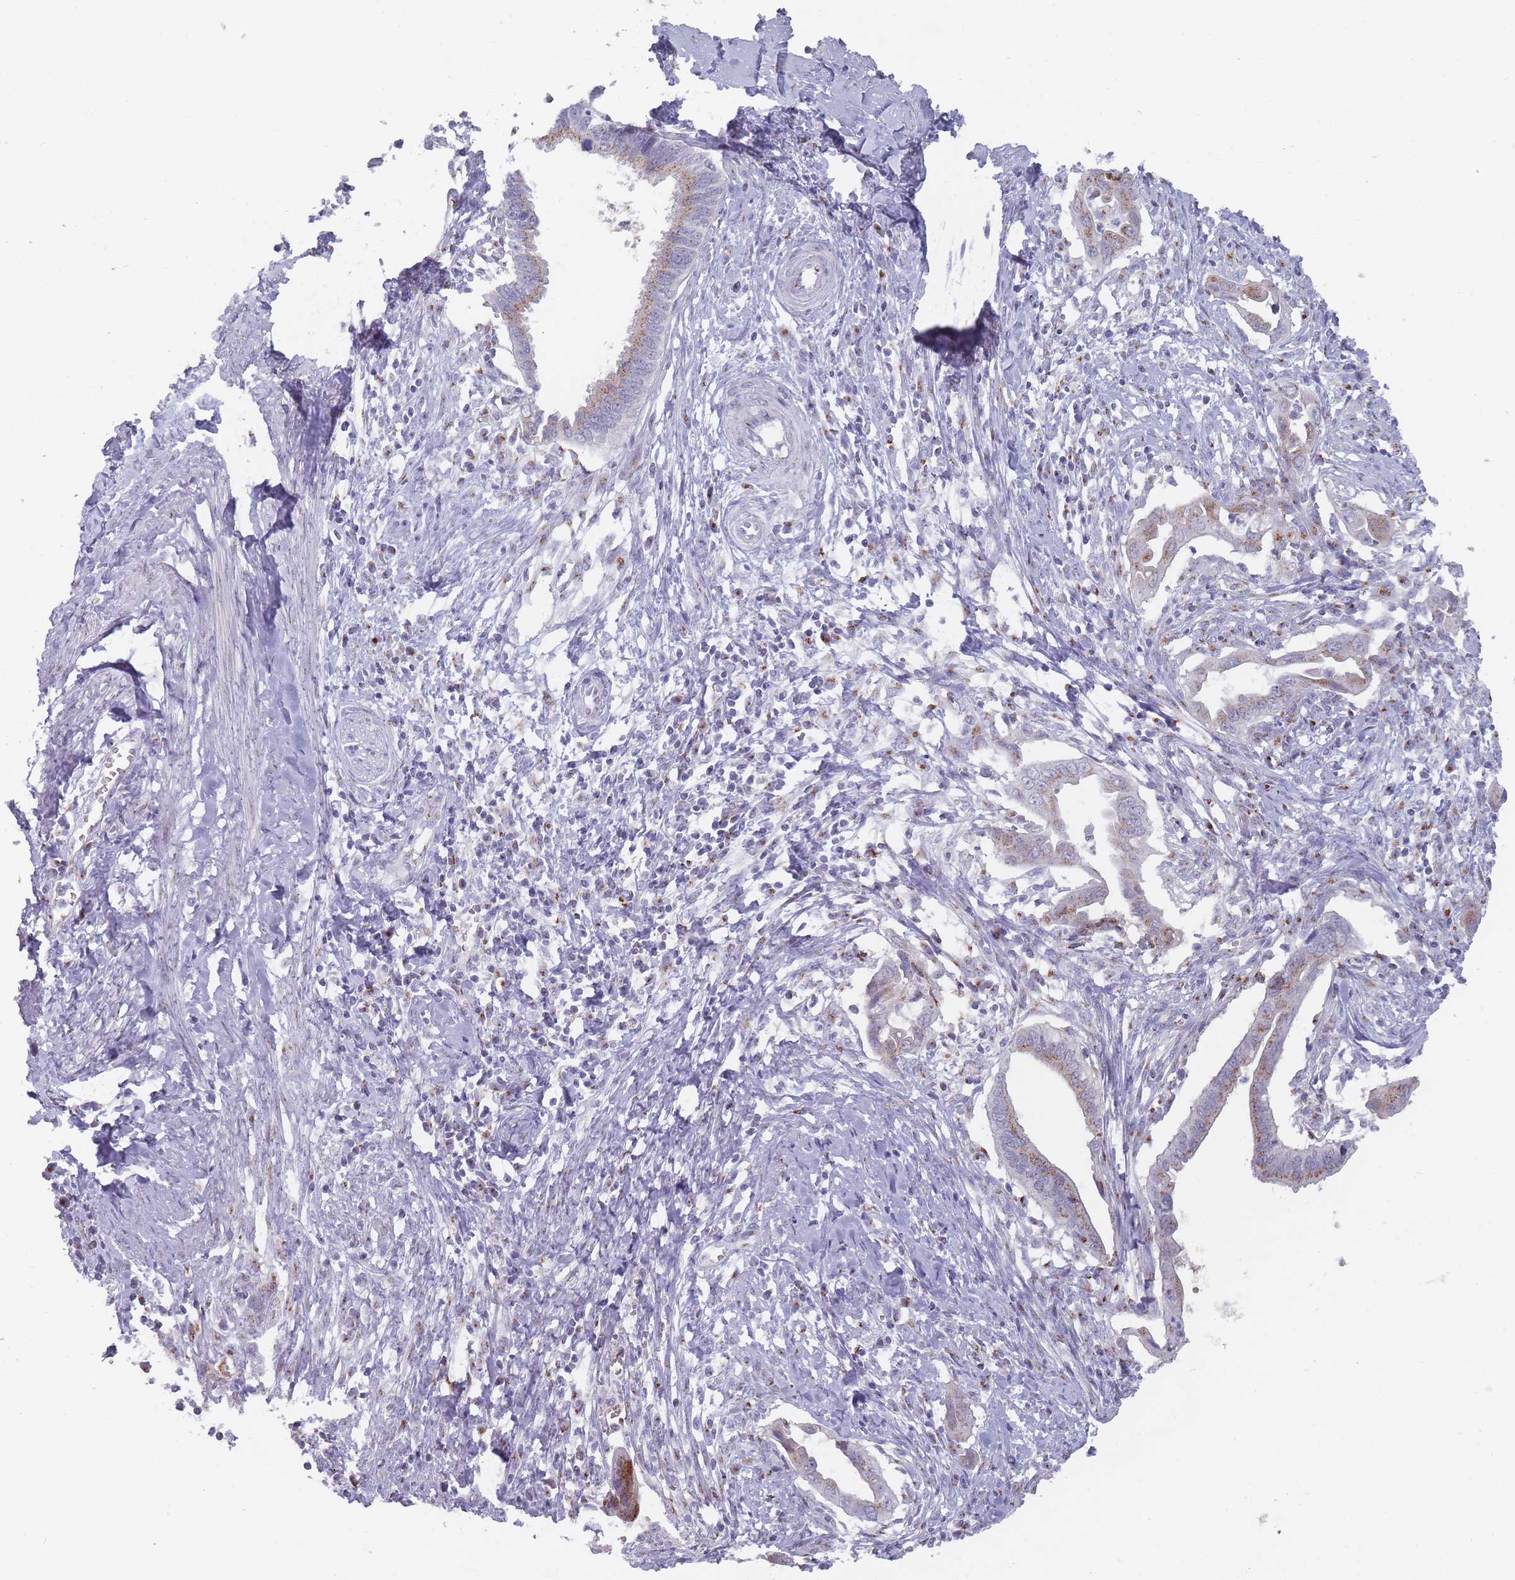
{"staining": {"intensity": "moderate", "quantity": "25%-75%", "location": "cytoplasmic/membranous"}, "tissue": "cervical cancer", "cell_type": "Tumor cells", "image_type": "cancer", "snomed": [{"axis": "morphology", "description": "Adenocarcinoma, NOS"}, {"axis": "topography", "description": "Cervix"}], "caption": "Immunohistochemical staining of human cervical adenocarcinoma displays moderate cytoplasmic/membranous protein staining in approximately 25%-75% of tumor cells.", "gene": "MAN1B1", "patient": {"sex": "female", "age": 42}}